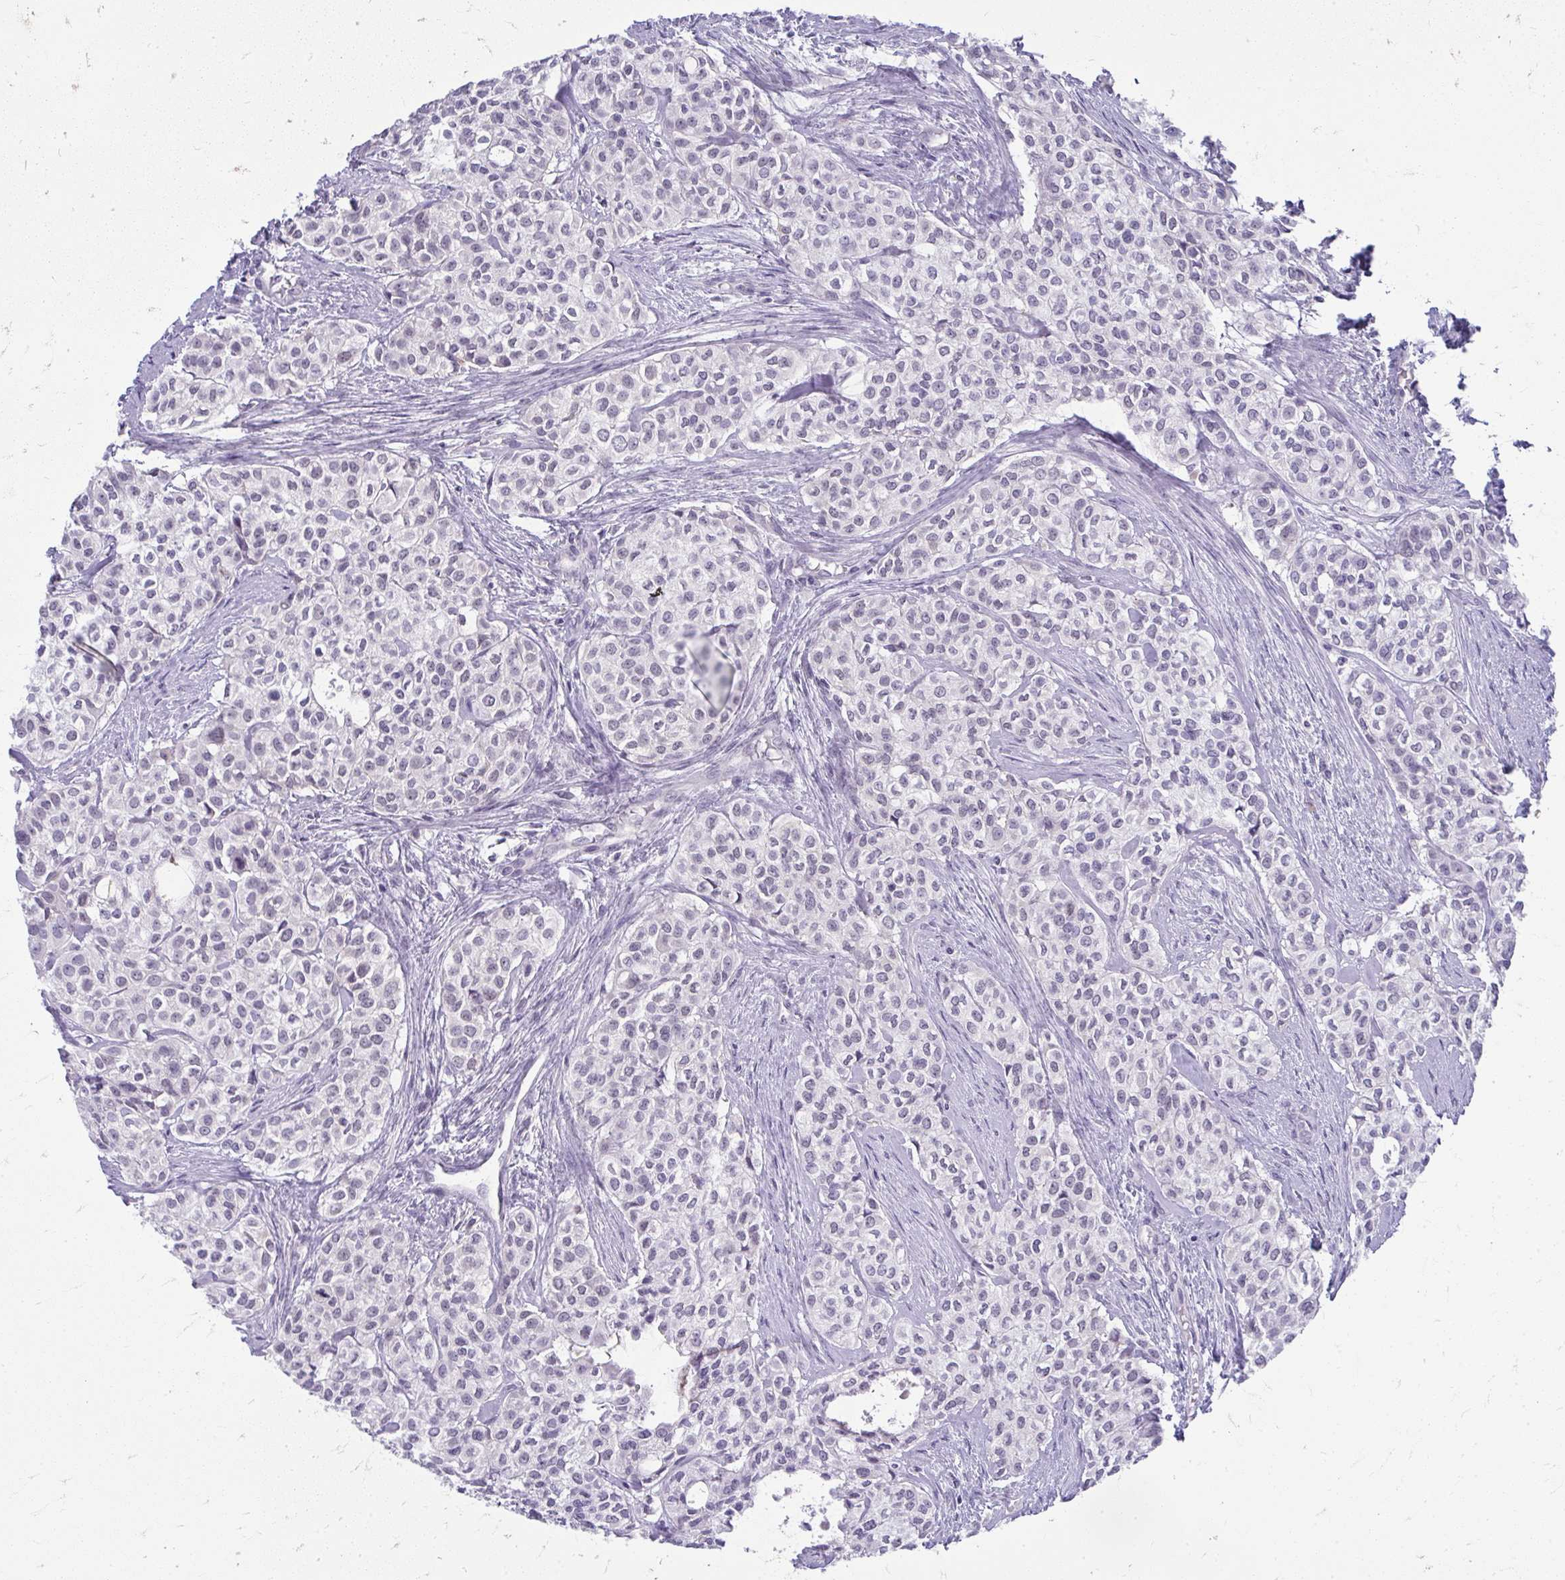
{"staining": {"intensity": "negative", "quantity": "none", "location": "none"}, "tissue": "head and neck cancer", "cell_type": "Tumor cells", "image_type": "cancer", "snomed": [{"axis": "morphology", "description": "Adenocarcinoma, NOS"}, {"axis": "topography", "description": "Head-Neck"}], "caption": "Image shows no significant protein positivity in tumor cells of head and neck adenocarcinoma.", "gene": "TEX33", "patient": {"sex": "male", "age": 81}}